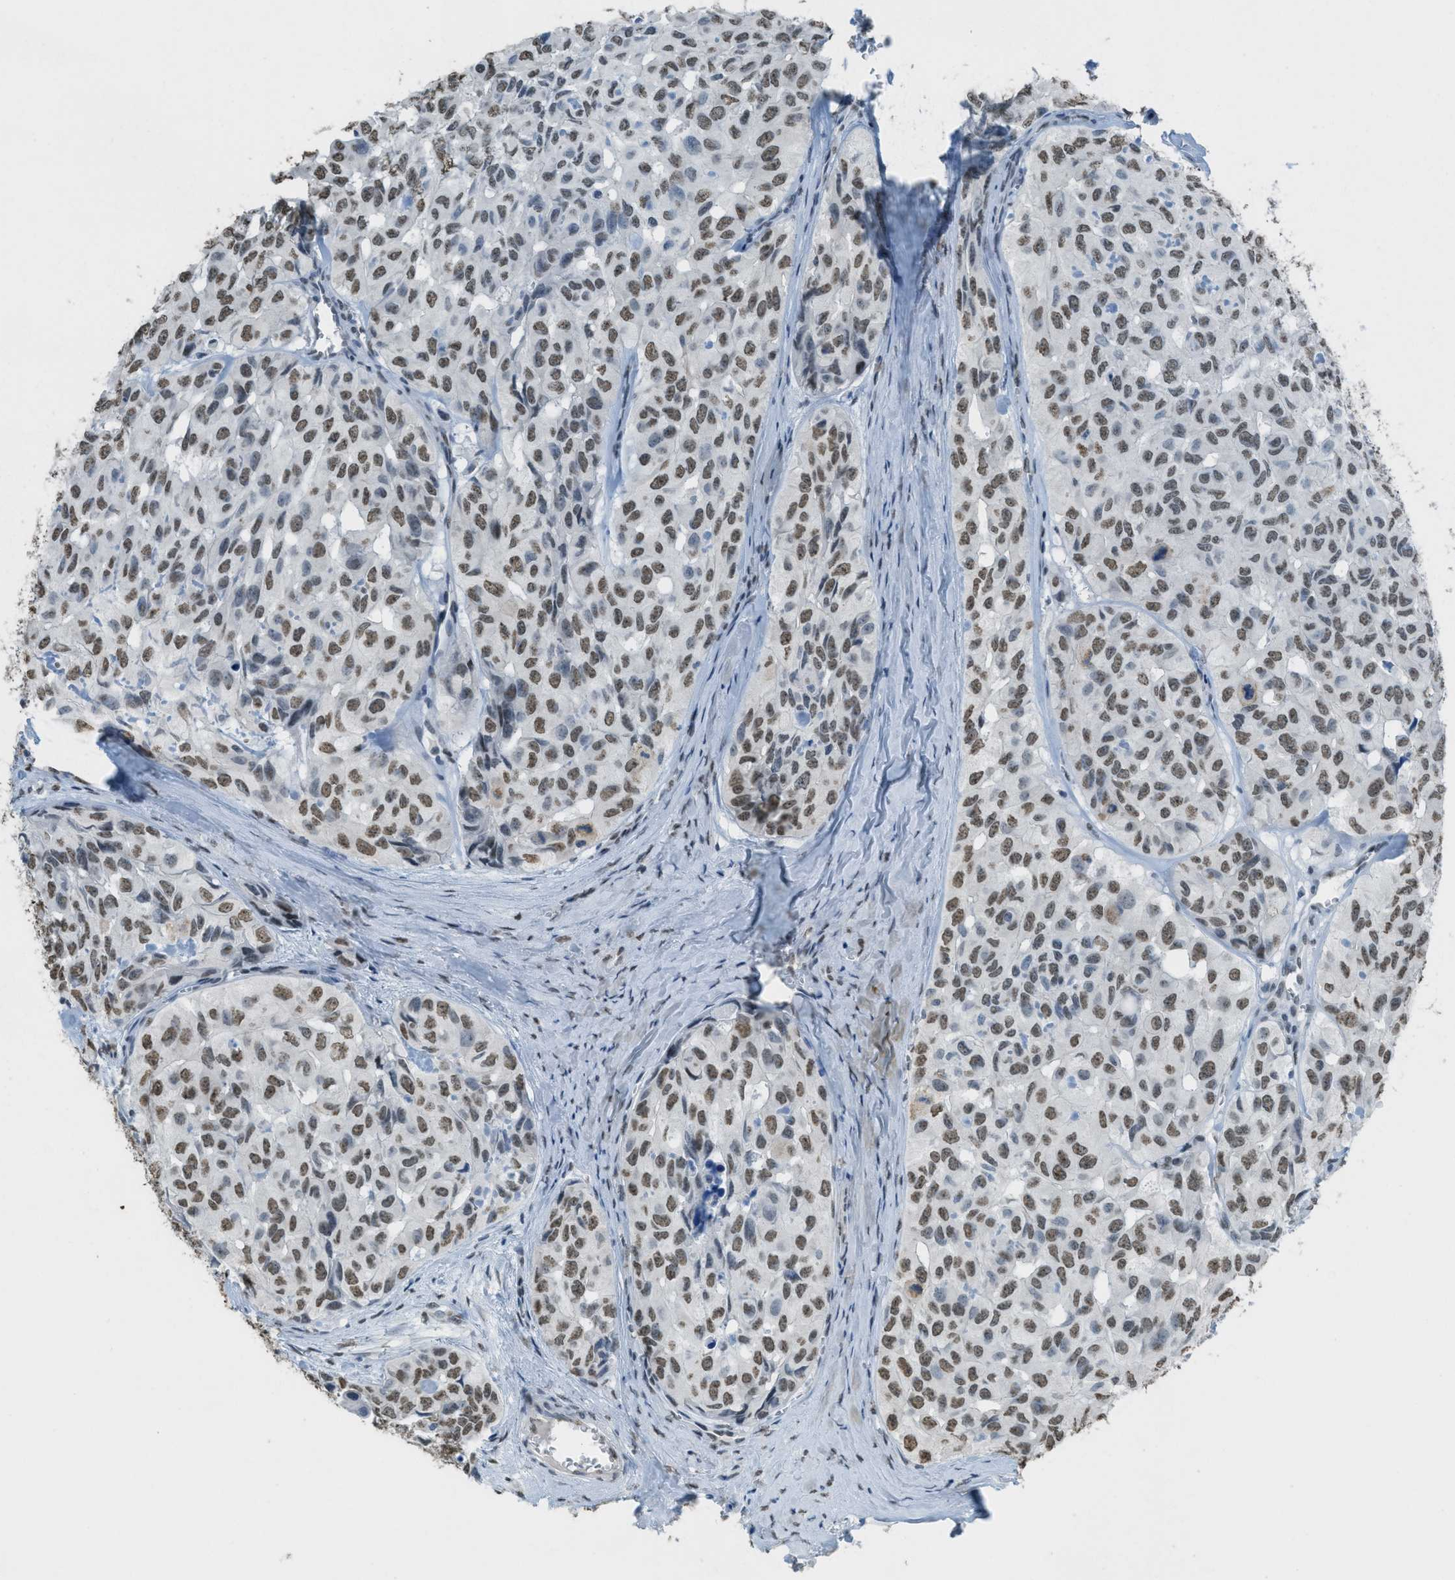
{"staining": {"intensity": "moderate", "quantity": ">75%", "location": "nuclear"}, "tissue": "head and neck cancer", "cell_type": "Tumor cells", "image_type": "cancer", "snomed": [{"axis": "morphology", "description": "Adenocarcinoma, NOS"}, {"axis": "topography", "description": "Salivary gland, NOS"}, {"axis": "topography", "description": "Head-Neck"}], "caption": "Protein expression analysis of human head and neck cancer (adenocarcinoma) reveals moderate nuclear positivity in approximately >75% of tumor cells.", "gene": "TTC13", "patient": {"sex": "female", "age": 76}}